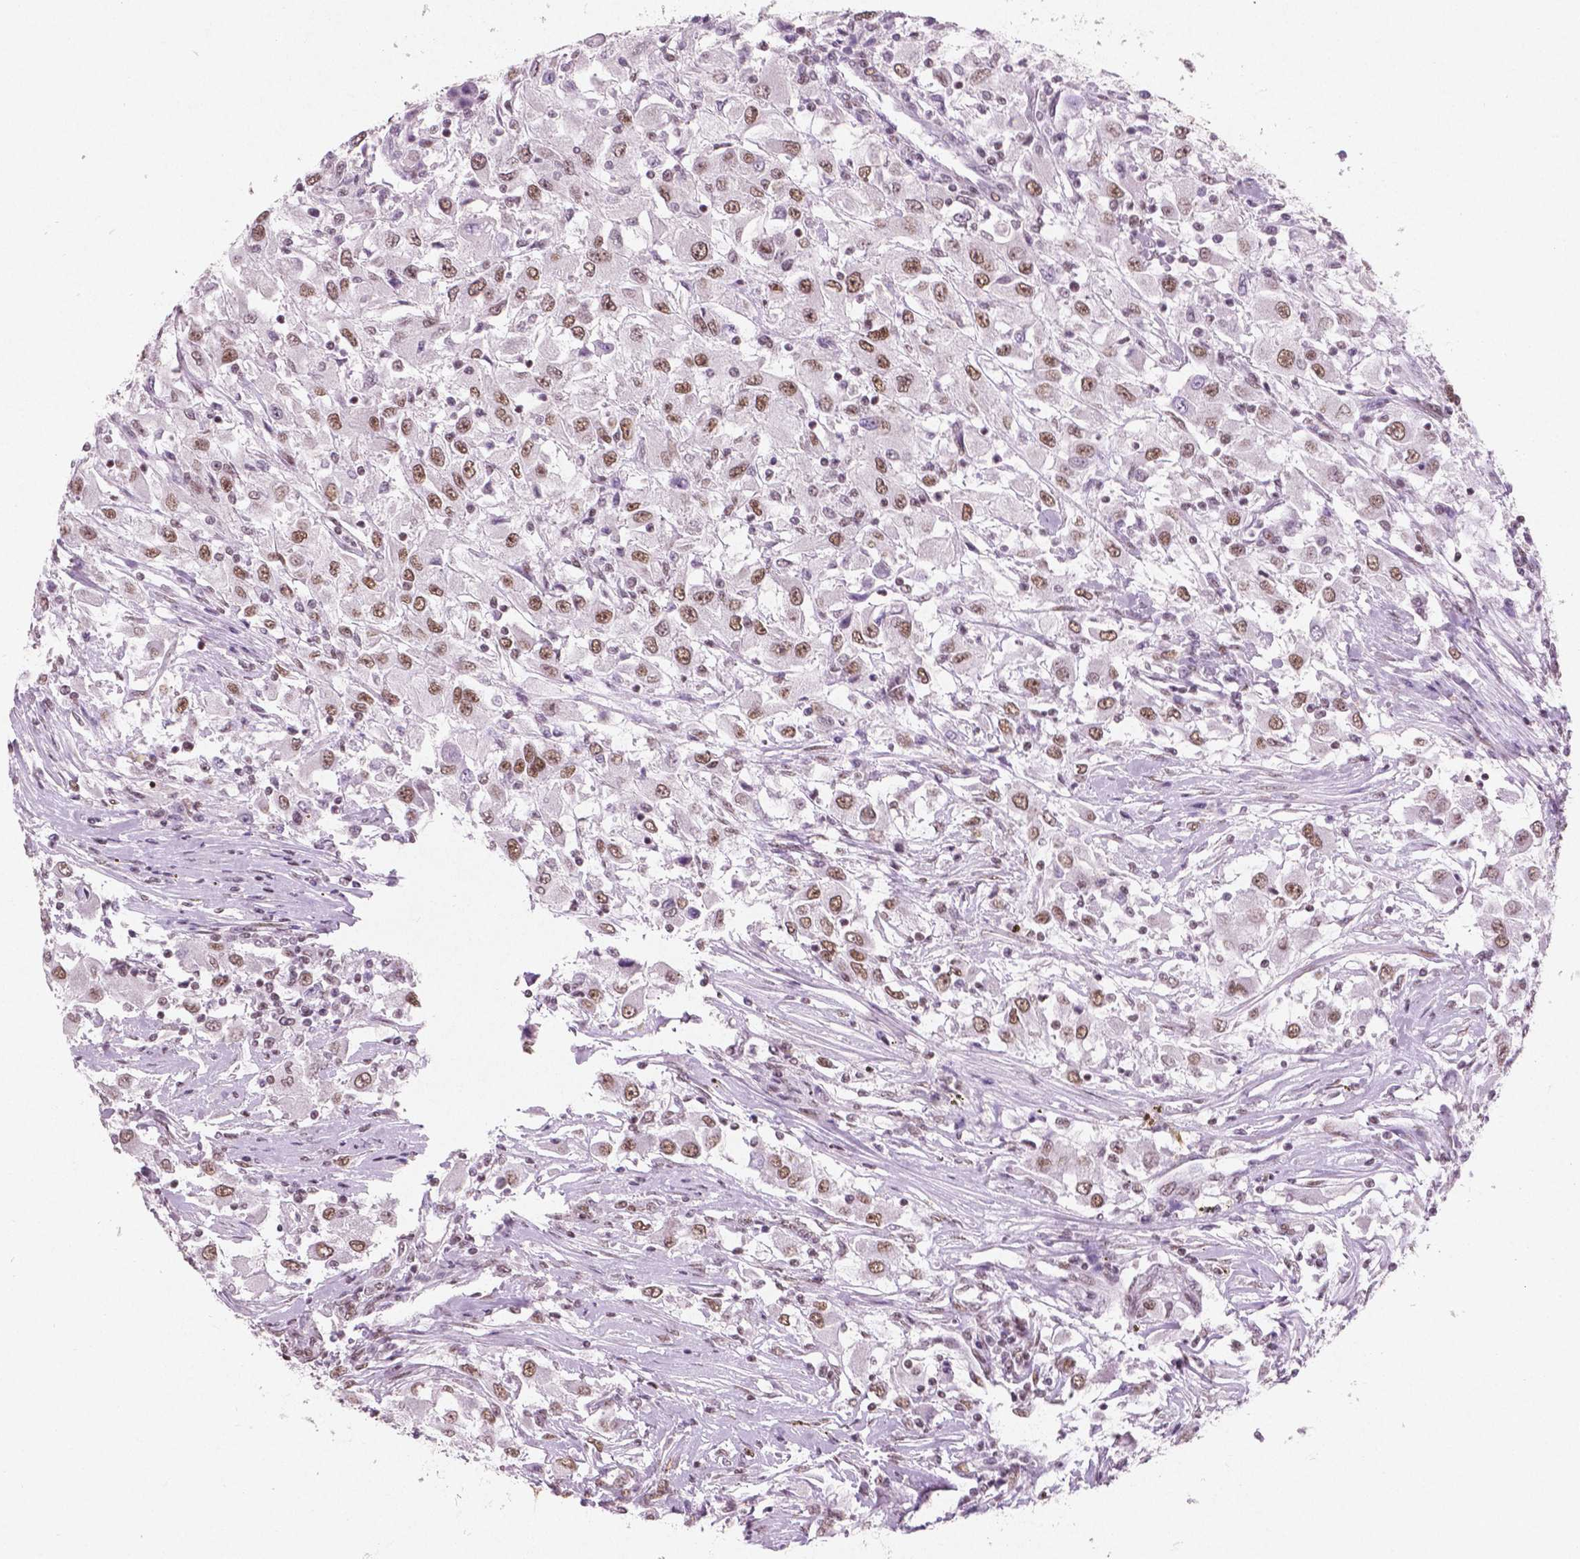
{"staining": {"intensity": "moderate", "quantity": ">75%", "location": "nuclear"}, "tissue": "renal cancer", "cell_type": "Tumor cells", "image_type": "cancer", "snomed": [{"axis": "morphology", "description": "Adenocarcinoma, NOS"}, {"axis": "topography", "description": "Kidney"}], "caption": "A high-resolution micrograph shows IHC staining of renal adenocarcinoma, which shows moderate nuclear positivity in about >75% of tumor cells. Using DAB (3,3'-diaminobenzidine) (brown) and hematoxylin (blue) stains, captured at high magnification using brightfield microscopy.", "gene": "BRD4", "patient": {"sex": "female", "age": 67}}